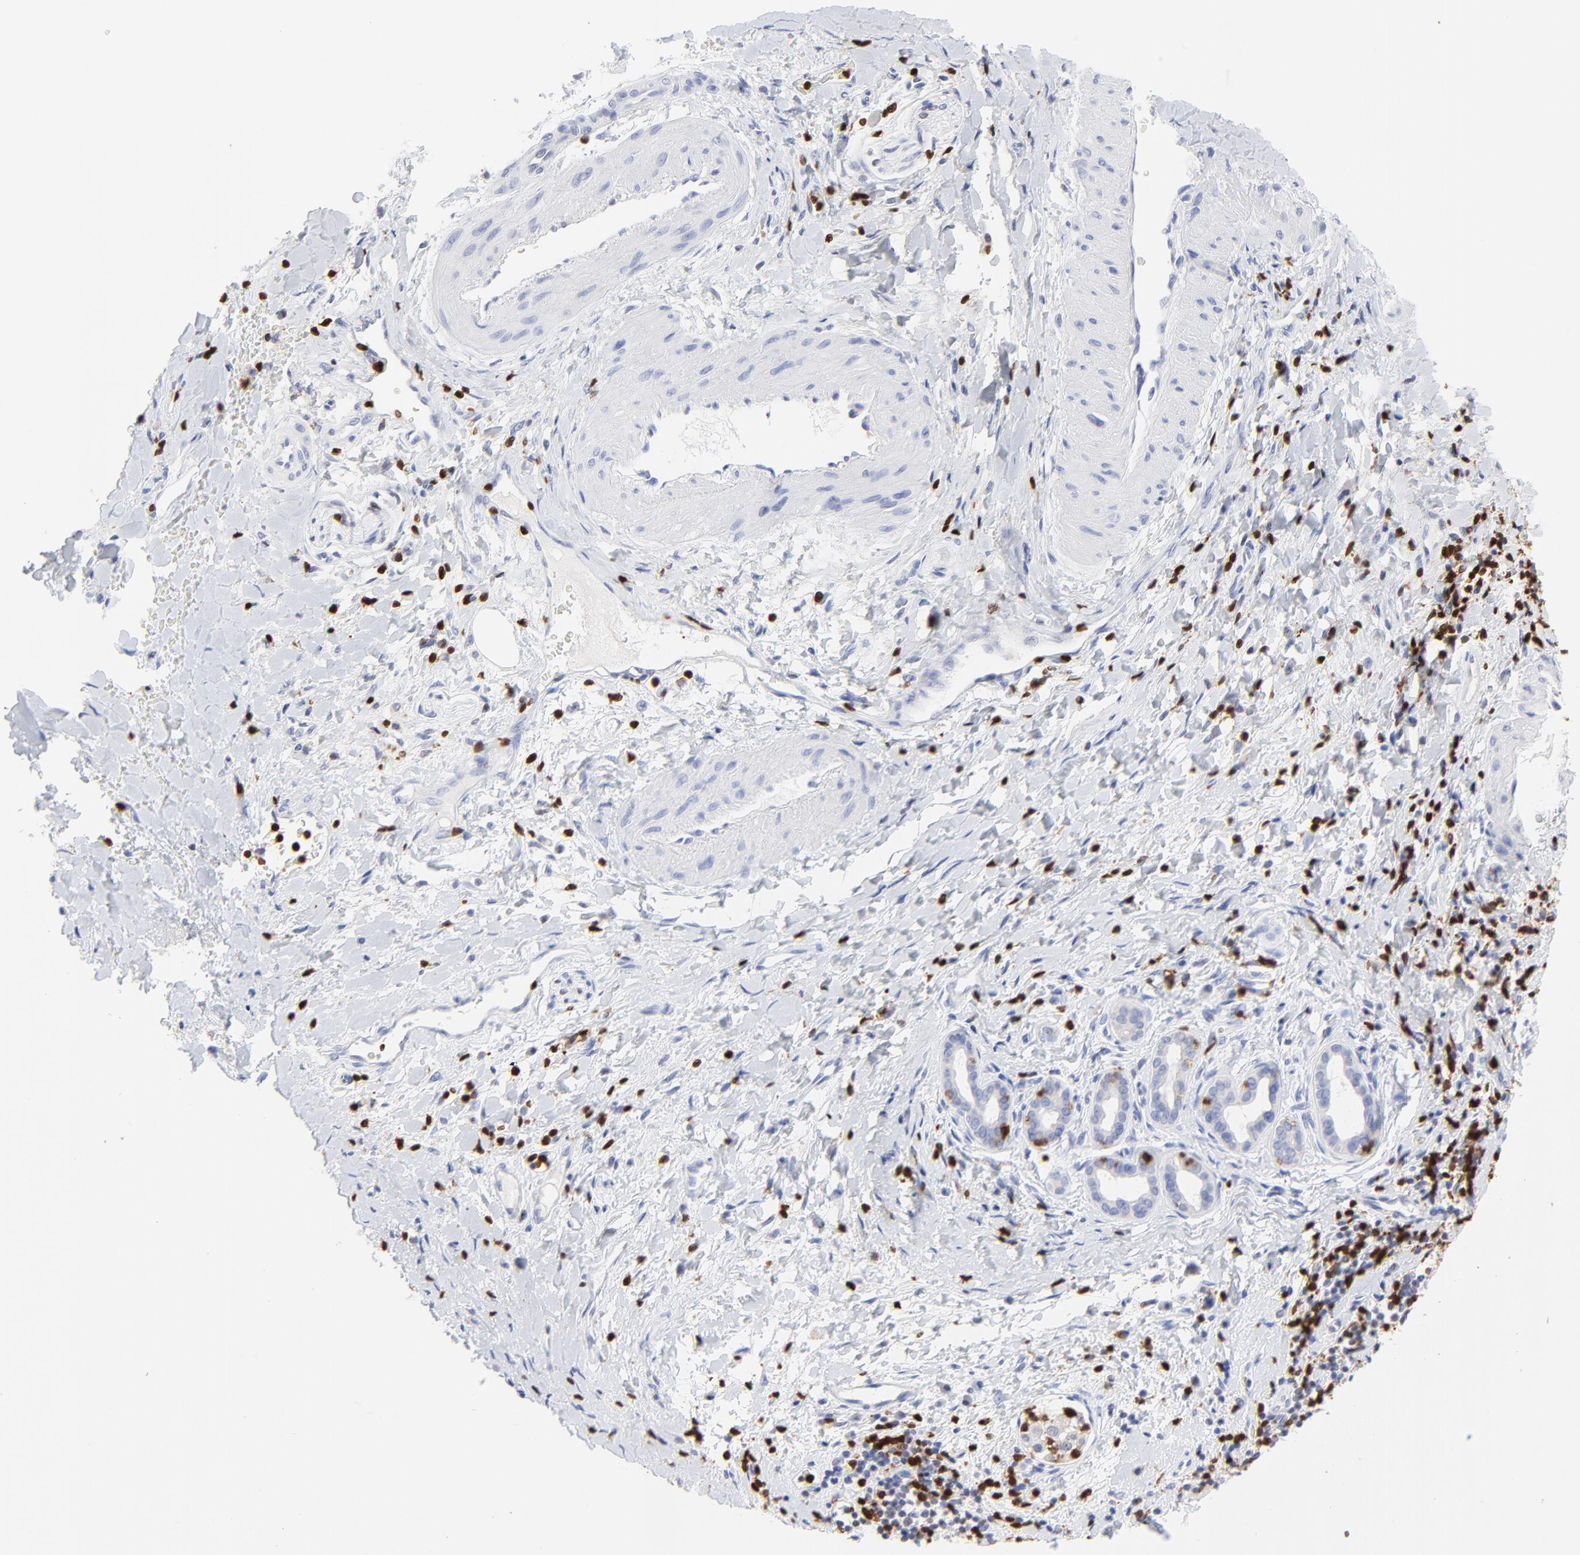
{"staining": {"intensity": "negative", "quantity": "none", "location": "none"}, "tissue": "liver cancer", "cell_type": "Tumor cells", "image_type": "cancer", "snomed": [{"axis": "morphology", "description": "Cholangiocarcinoma"}, {"axis": "topography", "description": "Liver"}], "caption": "IHC of human cholangiocarcinoma (liver) exhibits no positivity in tumor cells.", "gene": "ZAP70", "patient": {"sex": "male", "age": 57}}